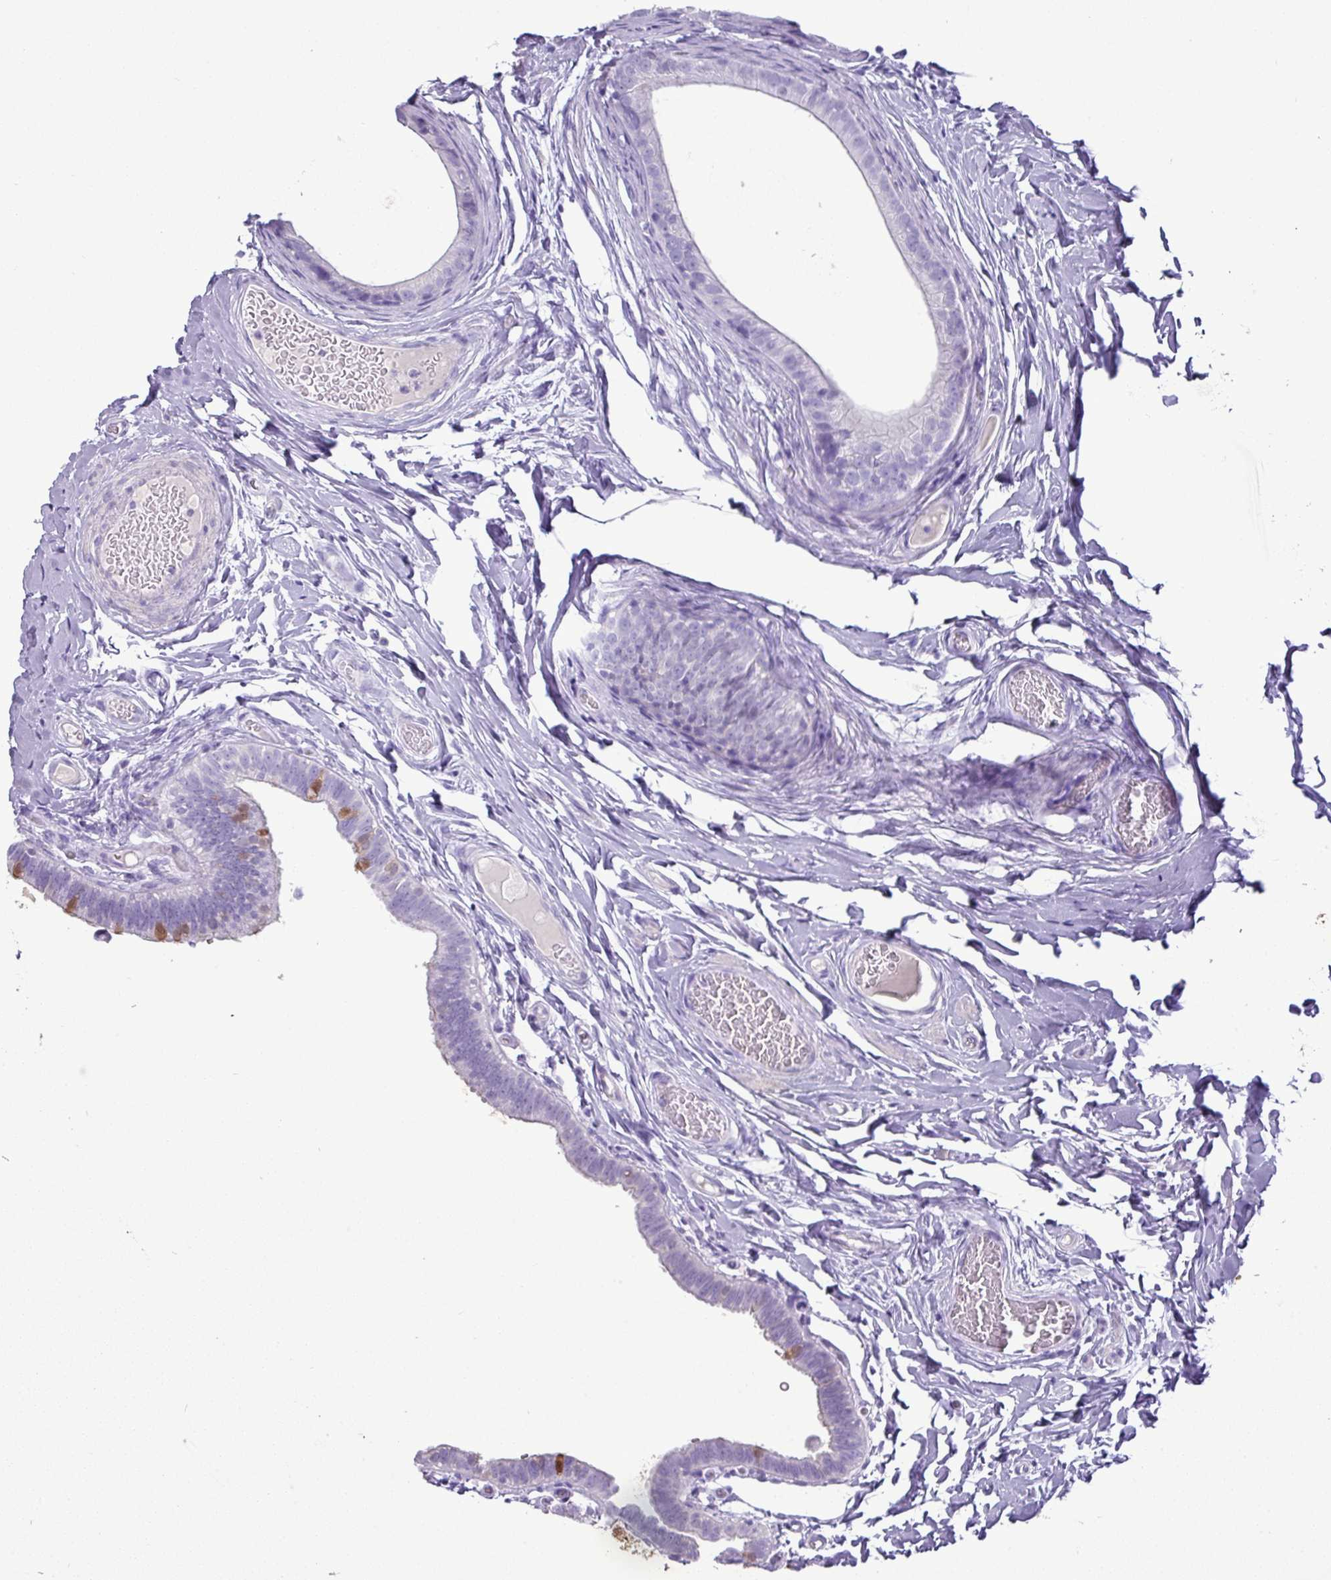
{"staining": {"intensity": "moderate", "quantity": "<25%", "location": "cytoplasmic/membranous"}, "tissue": "epididymis", "cell_type": "Glandular cells", "image_type": "normal", "snomed": [{"axis": "morphology", "description": "Normal tissue, NOS"}, {"axis": "morphology", "description": "Carcinoma, Embryonal, NOS"}, {"axis": "topography", "description": "Testis"}, {"axis": "topography", "description": "Epididymis"}], "caption": "Immunohistochemical staining of normal human epididymis demonstrates low levels of moderate cytoplasmic/membranous expression in about <25% of glandular cells. Immunohistochemistry stains the protein of interest in brown and the nuclei are stained blue.", "gene": "GSTA1", "patient": {"sex": "male", "age": 36}}